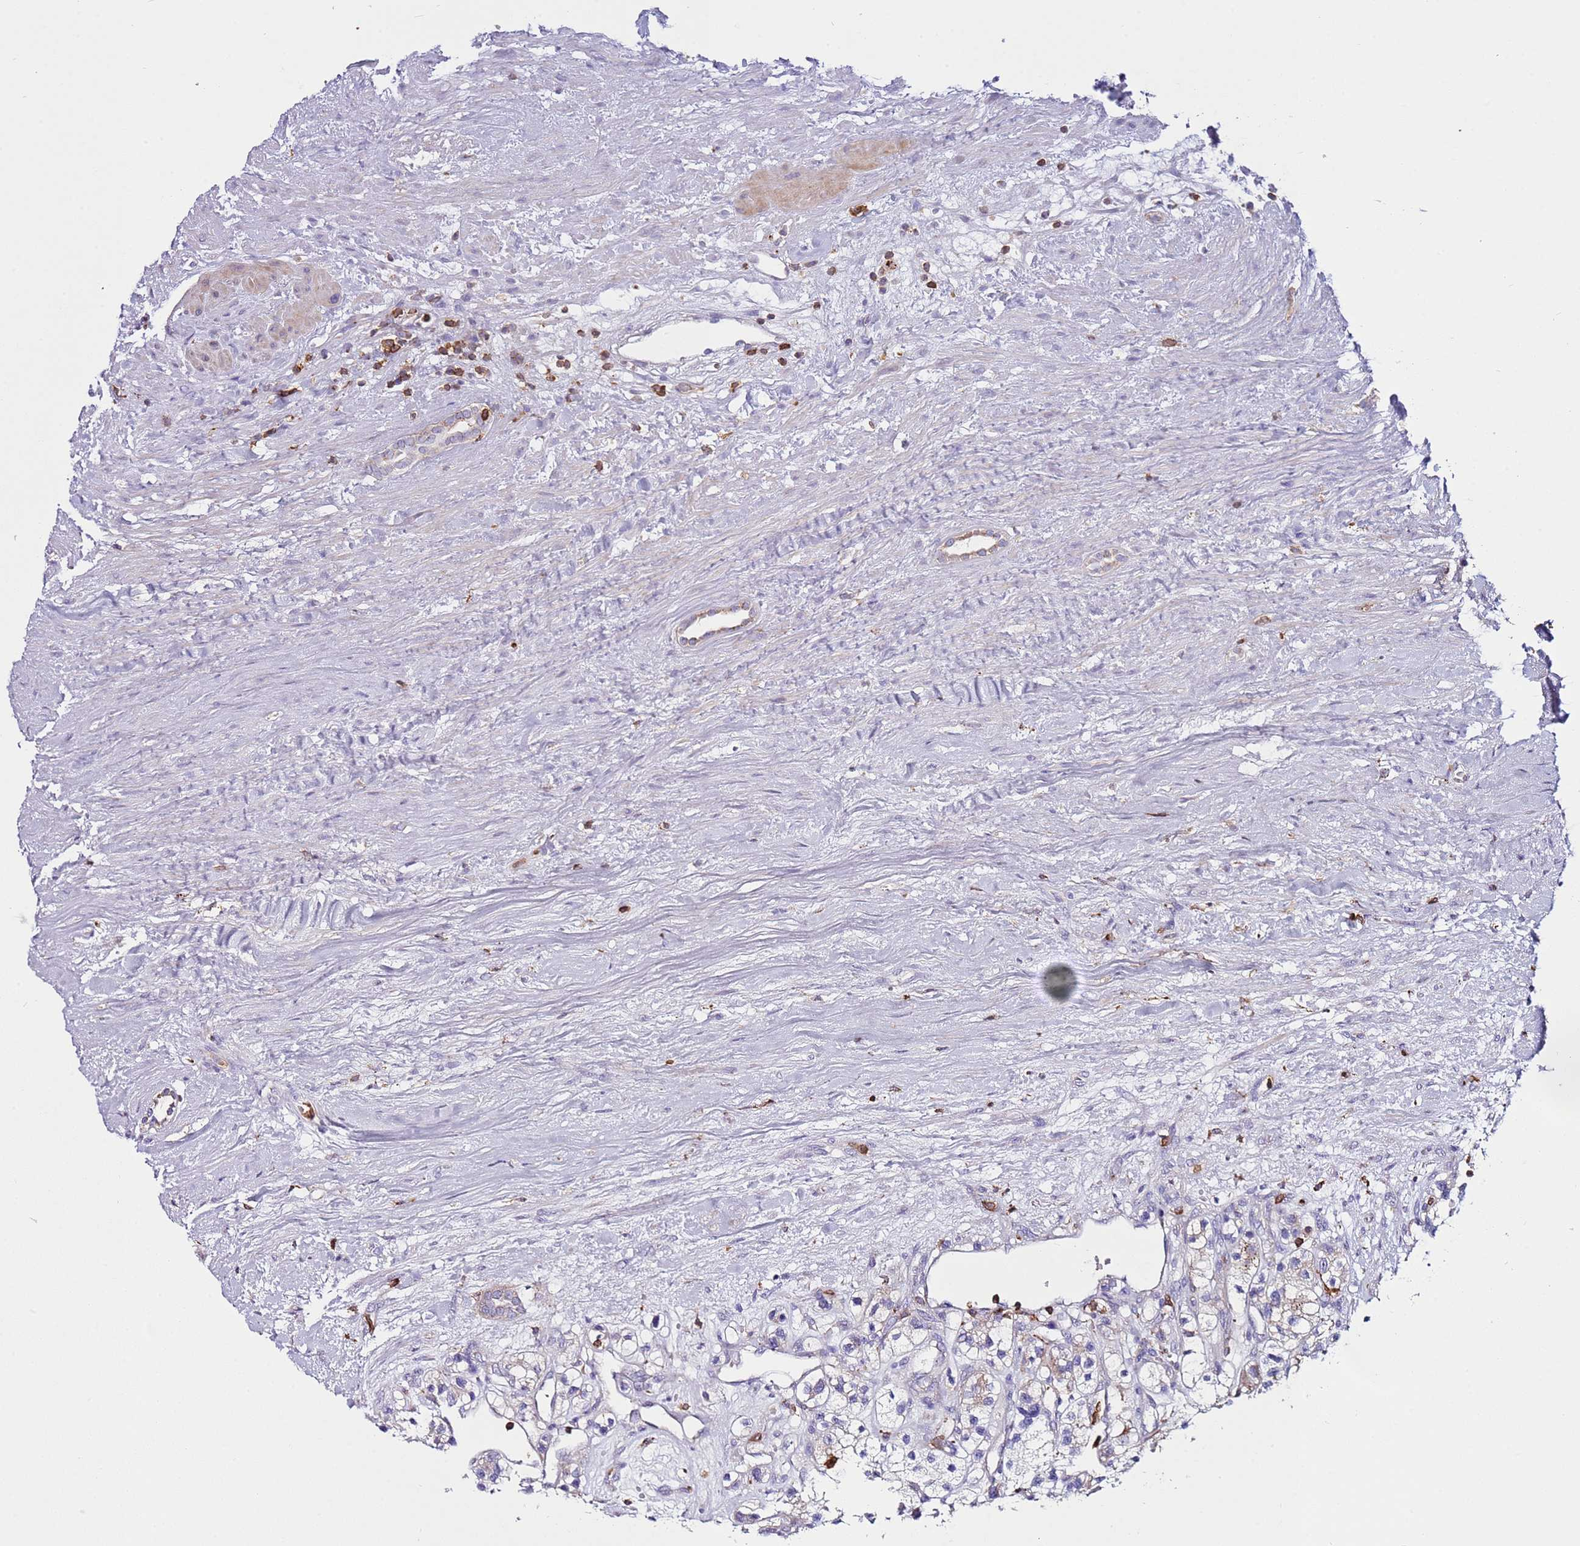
{"staining": {"intensity": "negative", "quantity": "none", "location": "none"}, "tissue": "renal cancer", "cell_type": "Tumor cells", "image_type": "cancer", "snomed": [{"axis": "morphology", "description": "Adenocarcinoma, NOS"}, {"axis": "topography", "description": "Kidney"}], "caption": "Image shows no significant protein expression in tumor cells of renal cancer (adenocarcinoma).", "gene": "TTPAL", "patient": {"sex": "female", "age": 57}}